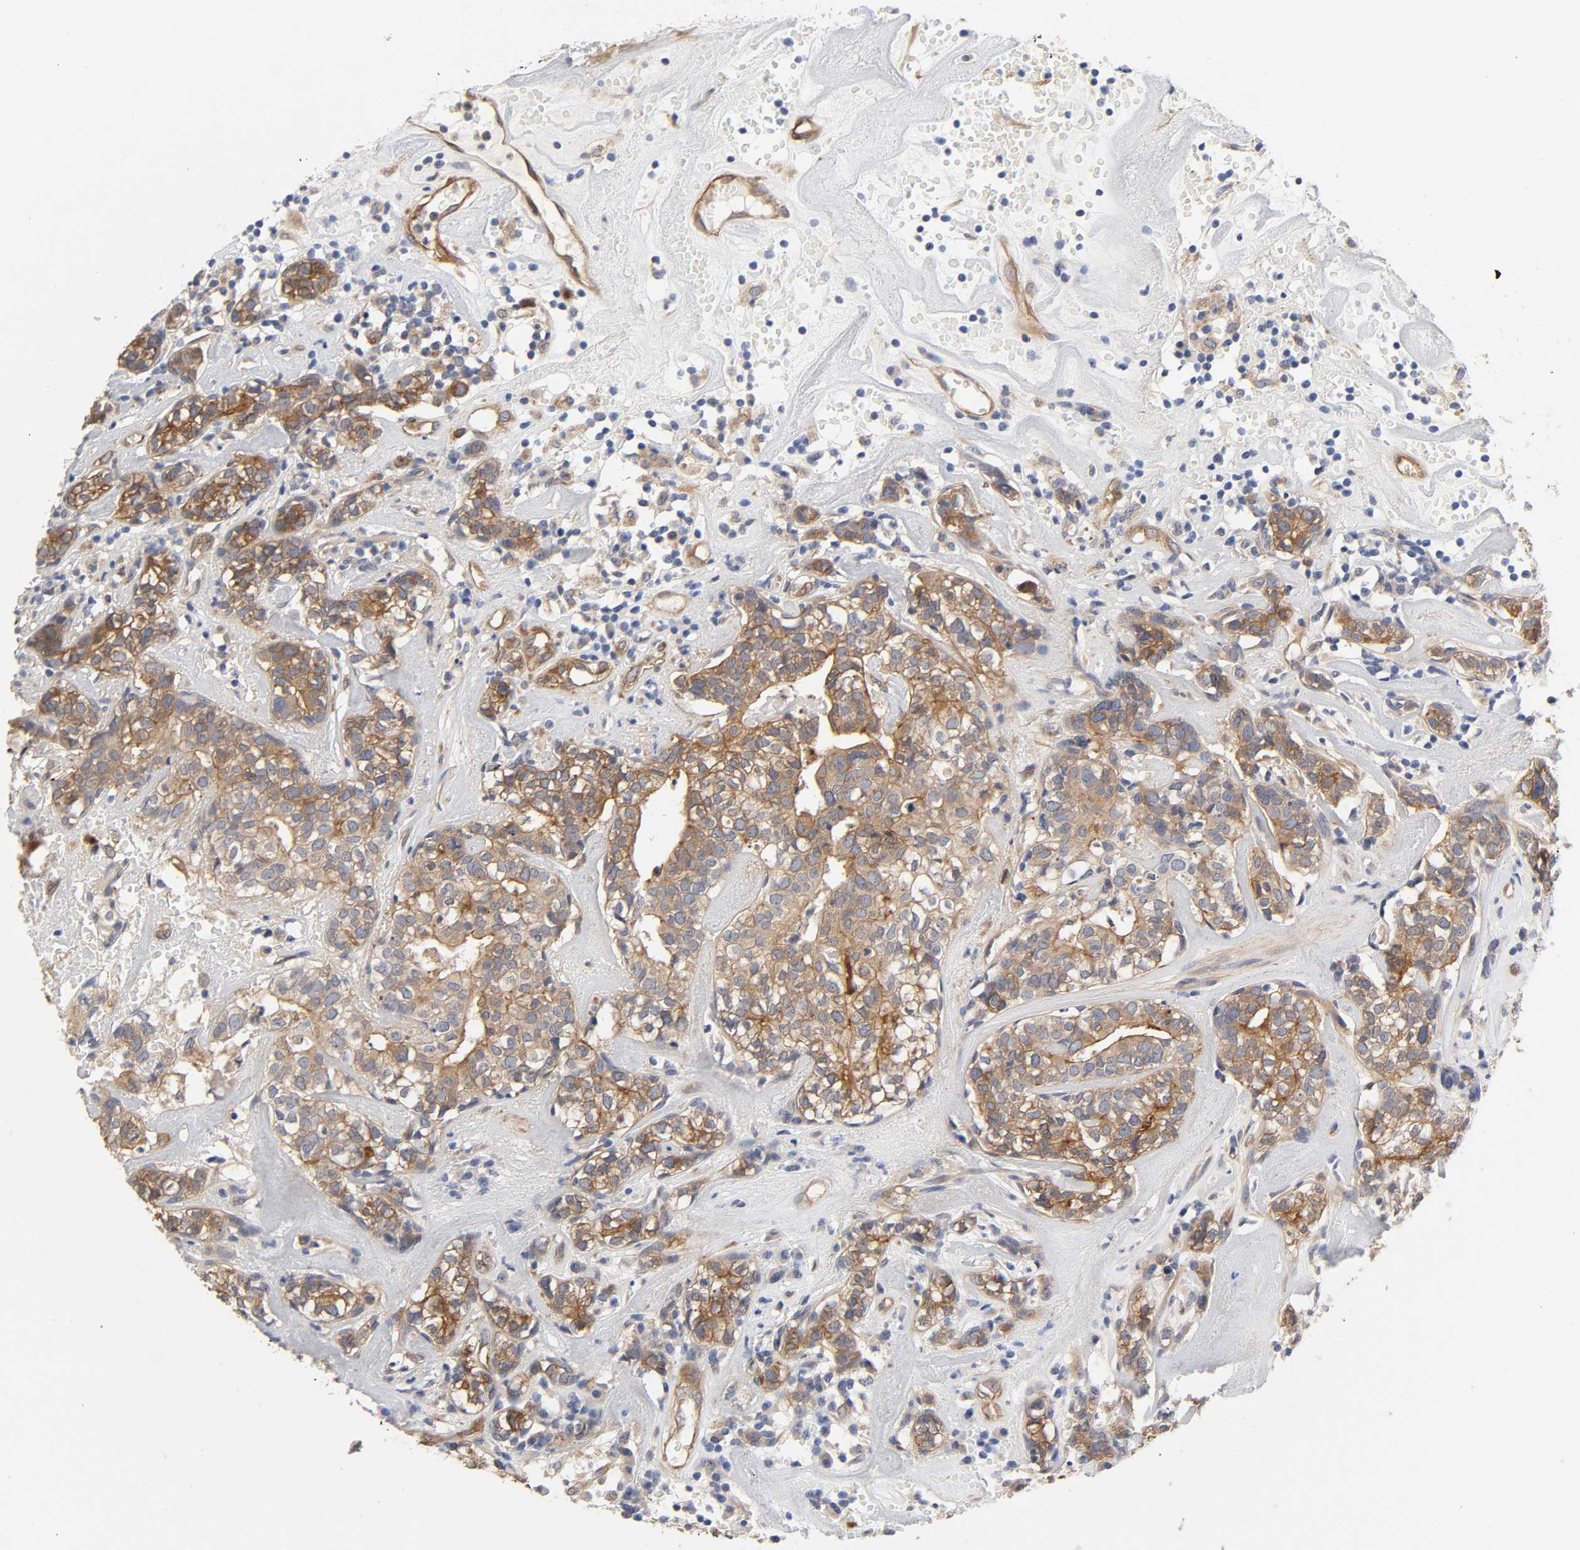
{"staining": {"intensity": "moderate", "quantity": ">75%", "location": "cytoplasmic/membranous"}, "tissue": "head and neck cancer", "cell_type": "Tumor cells", "image_type": "cancer", "snomed": [{"axis": "morphology", "description": "Adenocarcinoma, NOS"}, {"axis": "topography", "description": "Salivary gland"}, {"axis": "topography", "description": "Head-Neck"}], "caption": "Head and neck cancer stained with DAB (3,3'-diaminobenzidine) IHC reveals medium levels of moderate cytoplasmic/membranous positivity in approximately >75% of tumor cells.", "gene": "RAB13", "patient": {"sex": "female", "age": 65}}